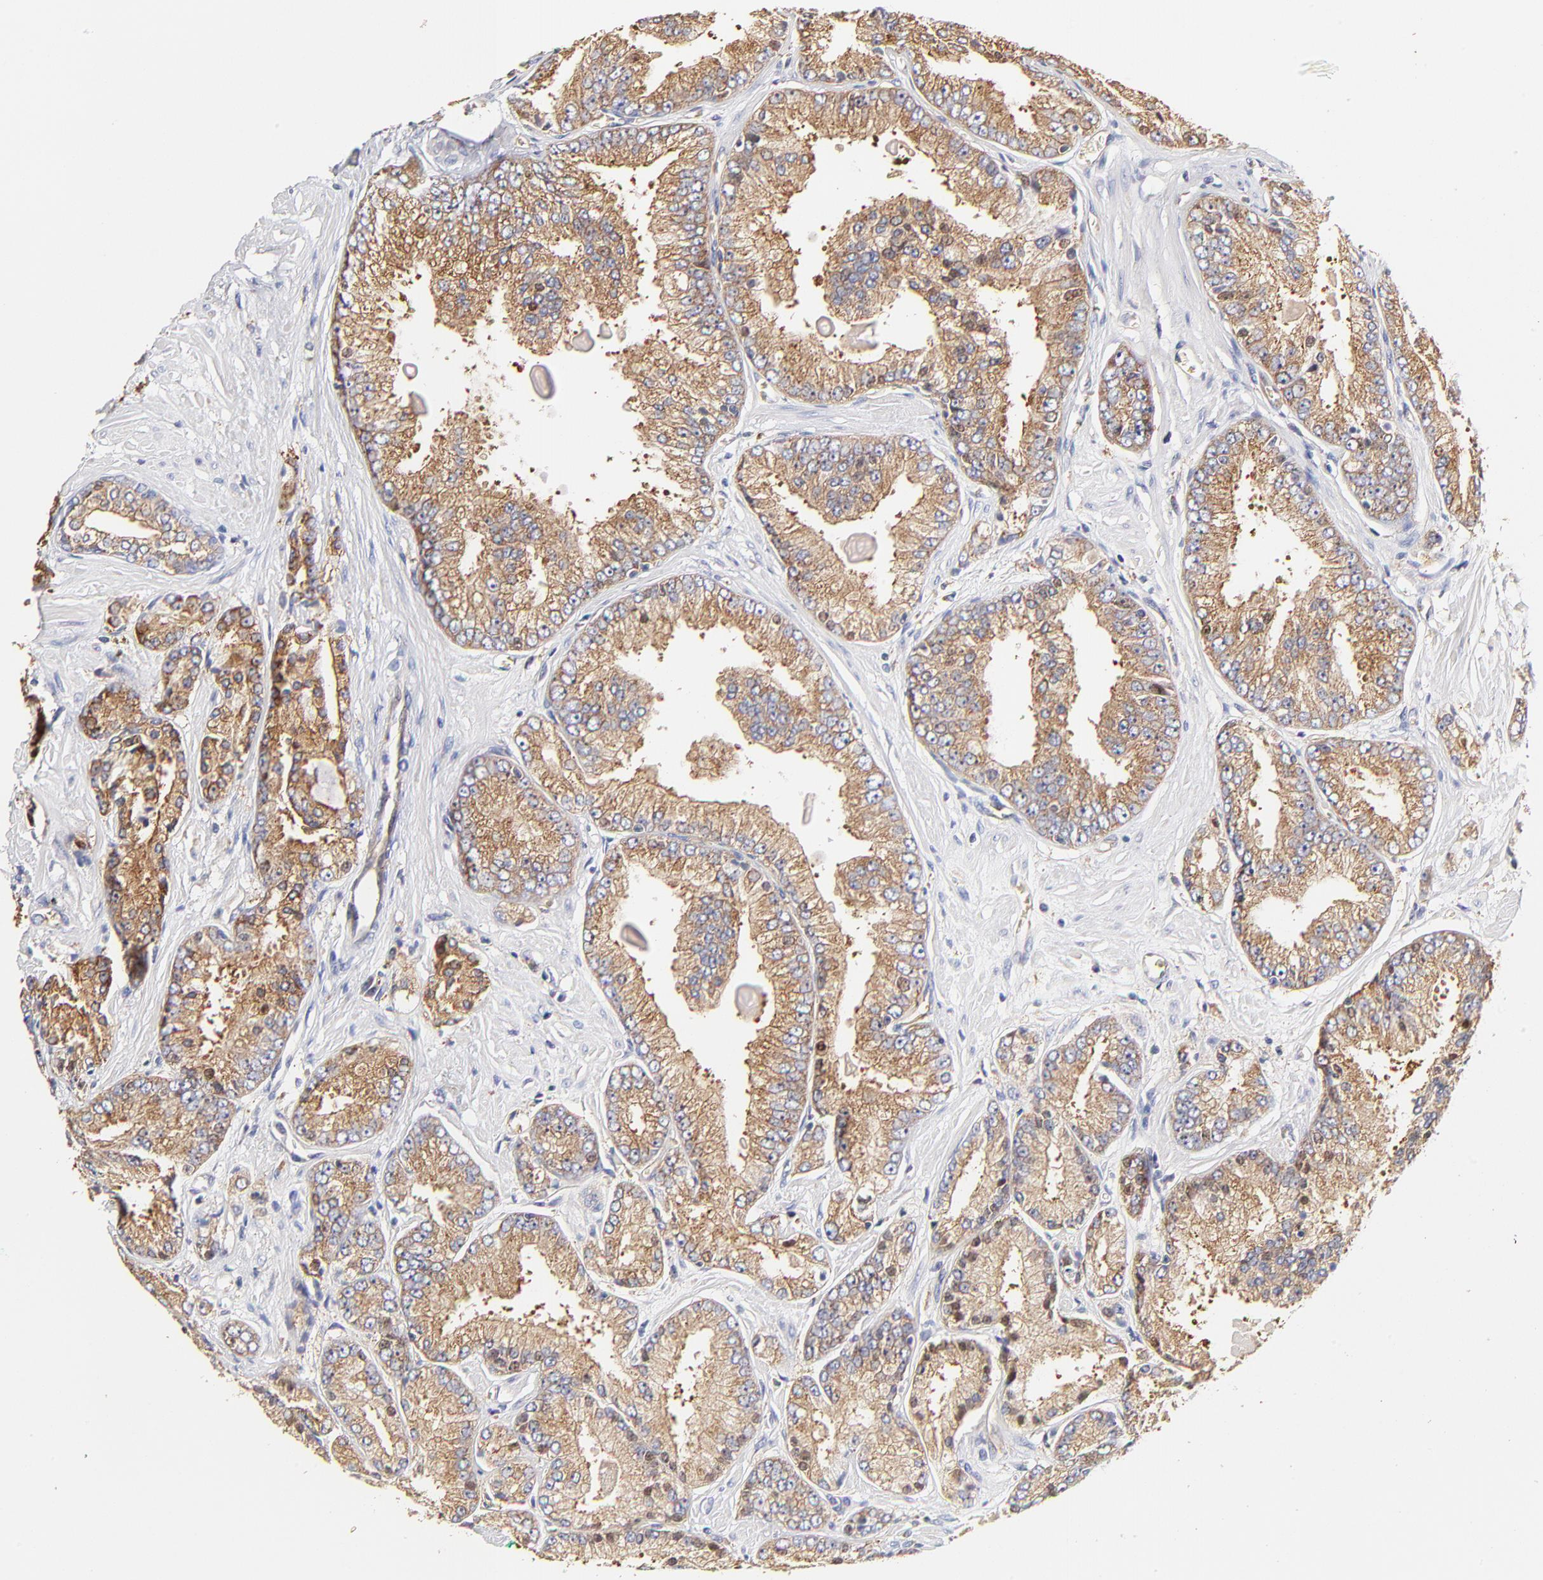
{"staining": {"intensity": "moderate", "quantity": ">75%", "location": "cytoplasmic/membranous,nuclear"}, "tissue": "prostate cancer", "cell_type": "Tumor cells", "image_type": "cancer", "snomed": [{"axis": "morphology", "description": "Adenocarcinoma, High grade"}, {"axis": "topography", "description": "Prostate"}], "caption": "This histopathology image shows IHC staining of high-grade adenocarcinoma (prostate), with medium moderate cytoplasmic/membranous and nuclear staining in about >75% of tumor cells.", "gene": "CD2AP", "patient": {"sex": "male", "age": 71}}